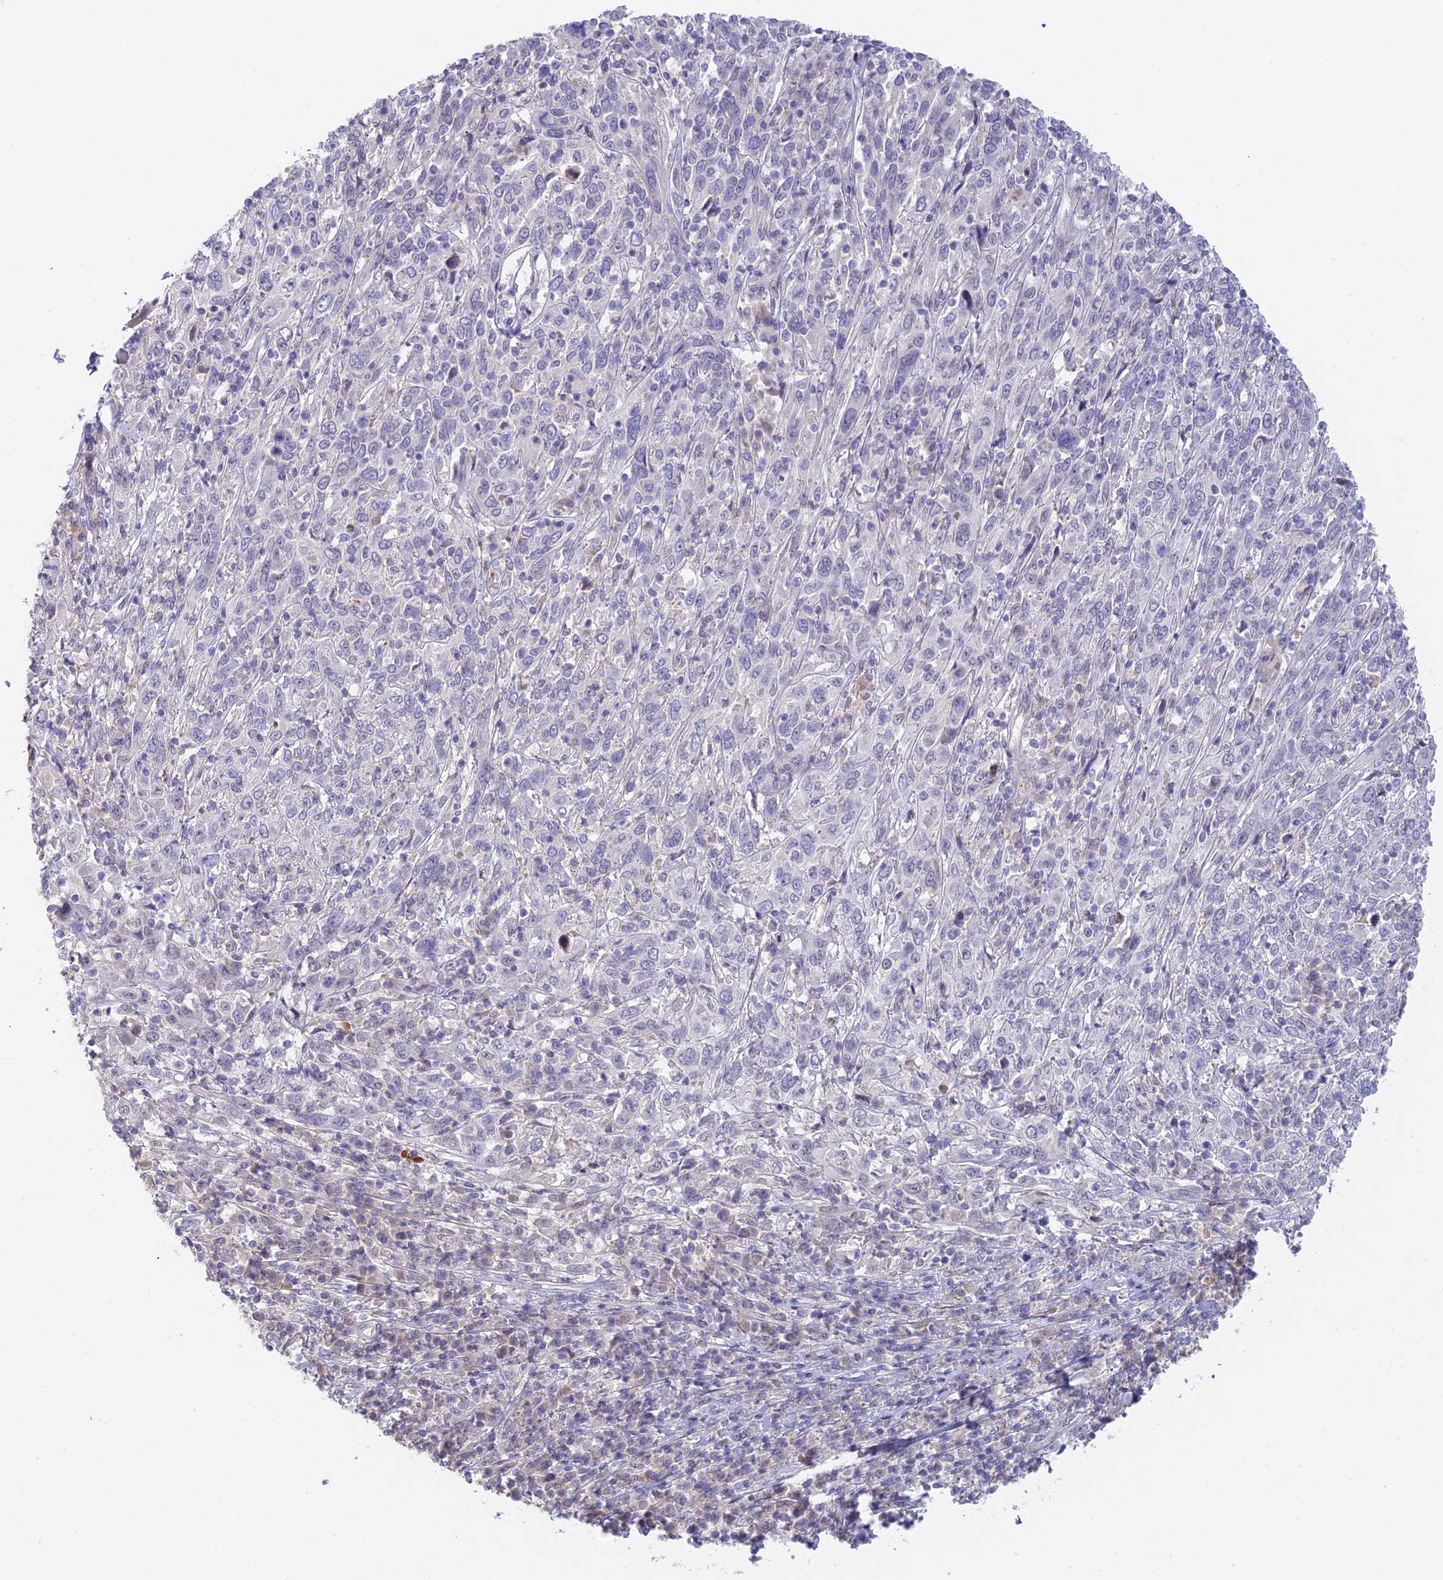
{"staining": {"intensity": "weak", "quantity": "<25%", "location": "nuclear"}, "tissue": "cervical cancer", "cell_type": "Tumor cells", "image_type": "cancer", "snomed": [{"axis": "morphology", "description": "Squamous cell carcinoma, NOS"}, {"axis": "topography", "description": "Cervix"}], "caption": "An immunohistochemistry photomicrograph of cervical squamous cell carcinoma is shown. There is no staining in tumor cells of cervical squamous cell carcinoma.", "gene": "ZUP1", "patient": {"sex": "female", "age": 46}}